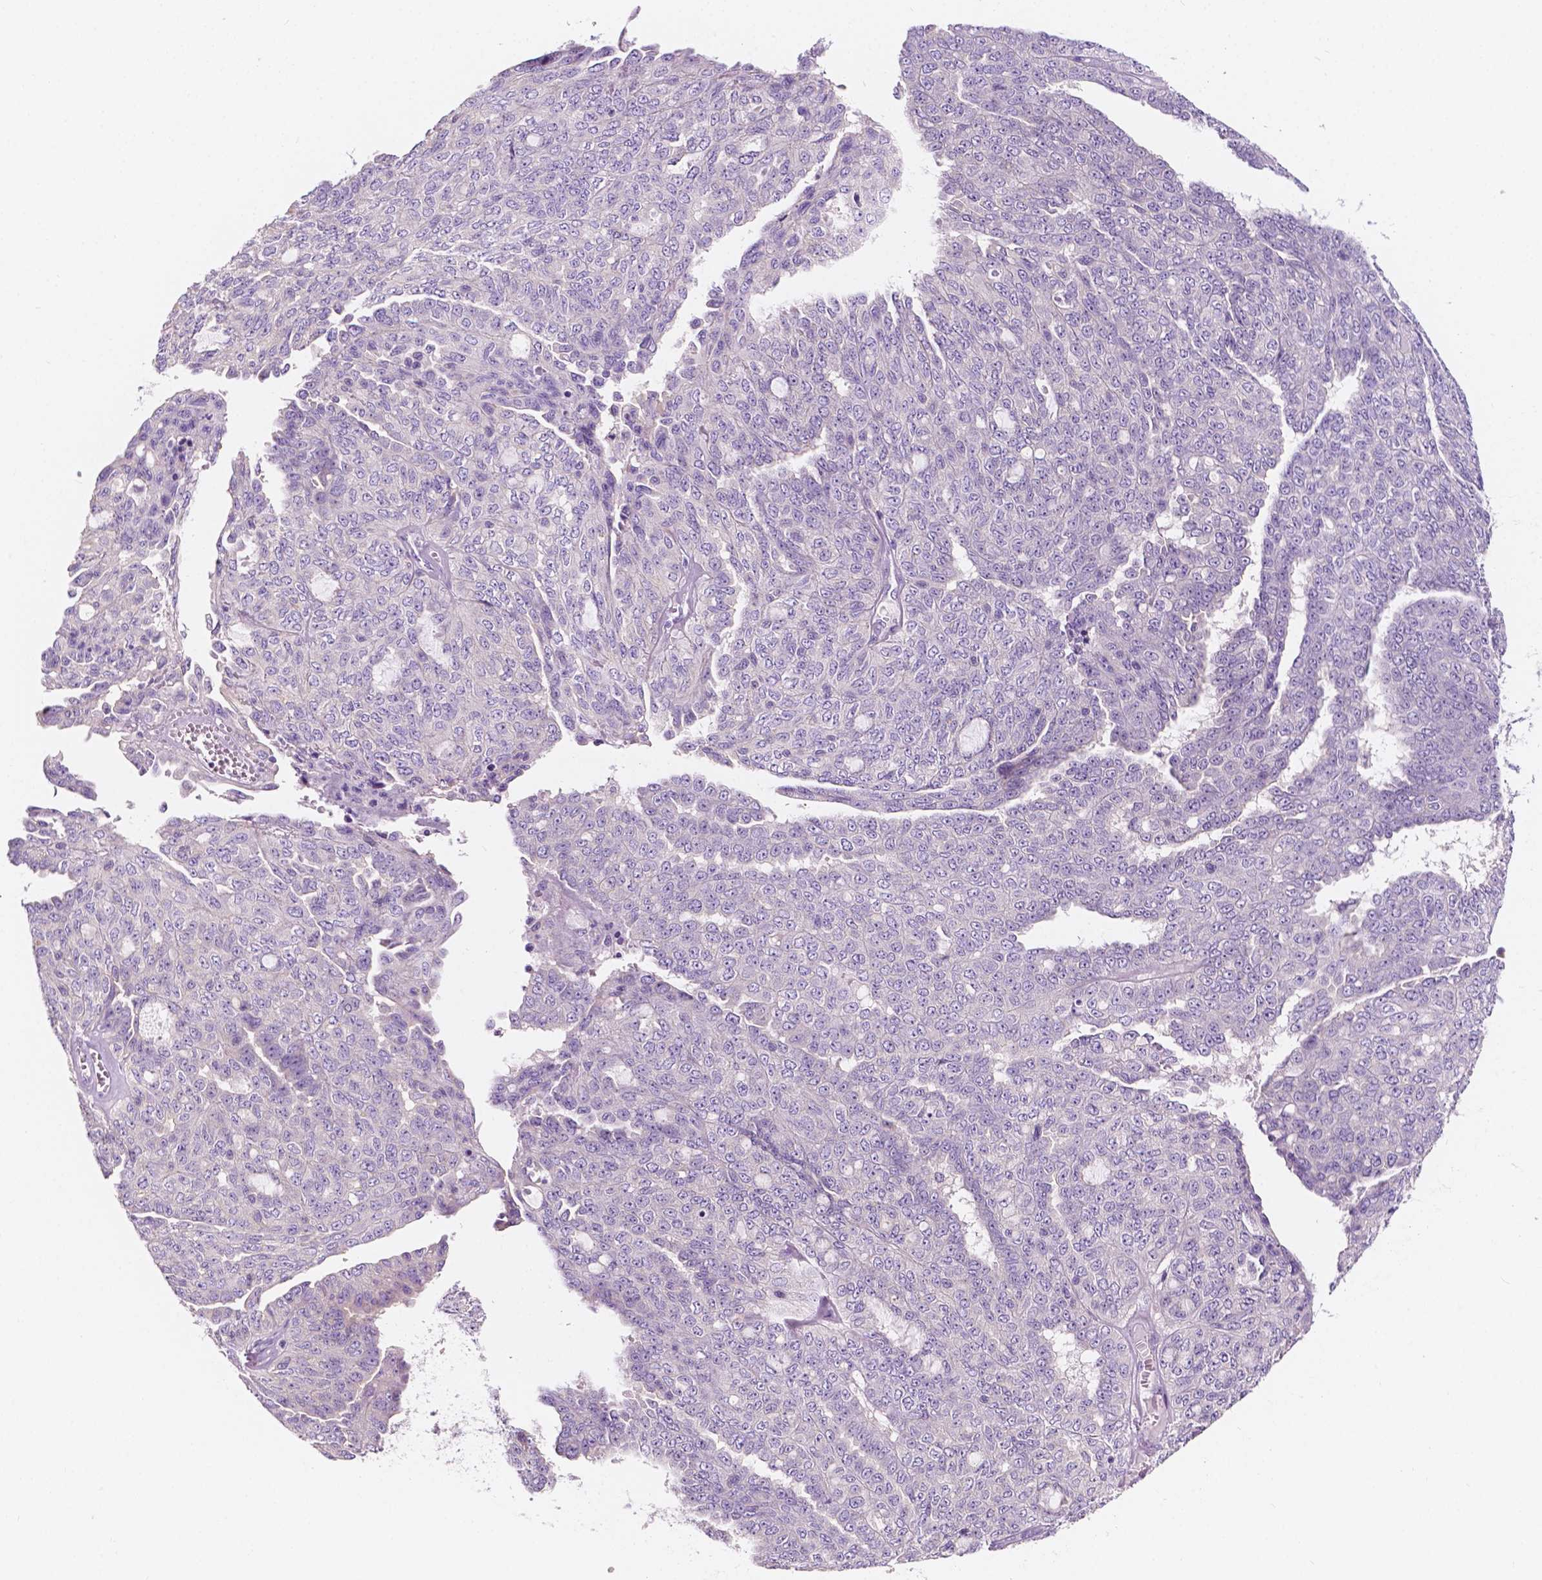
{"staining": {"intensity": "negative", "quantity": "none", "location": "none"}, "tissue": "ovarian cancer", "cell_type": "Tumor cells", "image_type": "cancer", "snomed": [{"axis": "morphology", "description": "Cystadenocarcinoma, serous, NOS"}, {"axis": "topography", "description": "Ovary"}], "caption": "High magnification brightfield microscopy of ovarian serous cystadenocarcinoma stained with DAB (brown) and counterstained with hematoxylin (blue): tumor cells show no significant positivity. Brightfield microscopy of immunohistochemistry stained with DAB (brown) and hematoxylin (blue), captured at high magnification.", "gene": "SIRT2", "patient": {"sex": "female", "age": 71}}